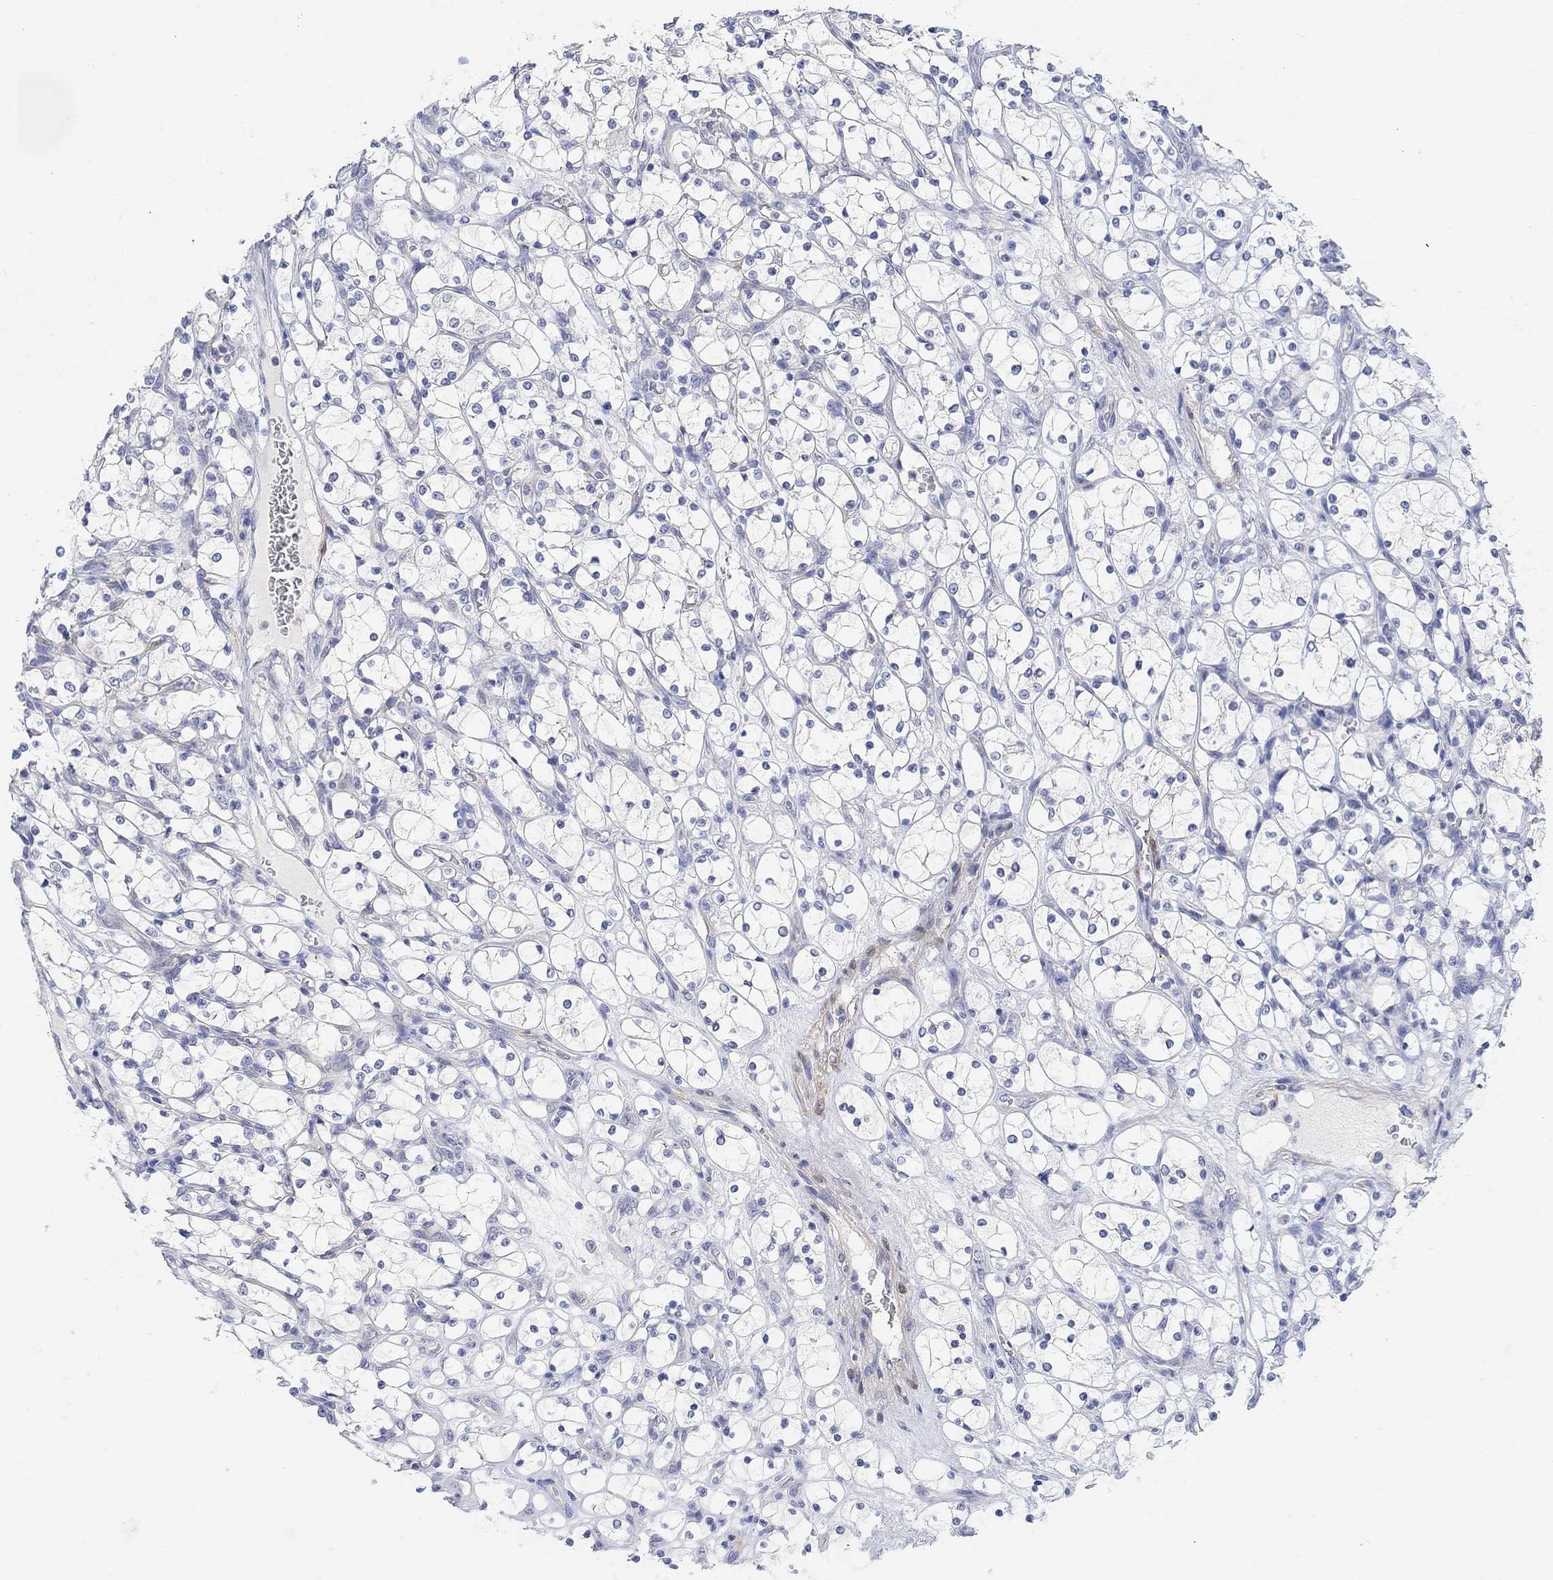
{"staining": {"intensity": "negative", "quantity": "none", "location": "none"}, "tissue": "renal cancer", "cell_type": "Tumor cells", "image_type": "cancer", "snomed": [{"axis": "morphology", "description": "Adenocarcinoma, NOS"}, {"axis": "topography", "description": "Kidney"}], "caption": "High power microscopy histopathology image of an IHC histopathology image of renal cancer, revealing no significant staining in tumor cells.", "gene": "VAT1L", "patient": {"sex": "female", "age": 69}}